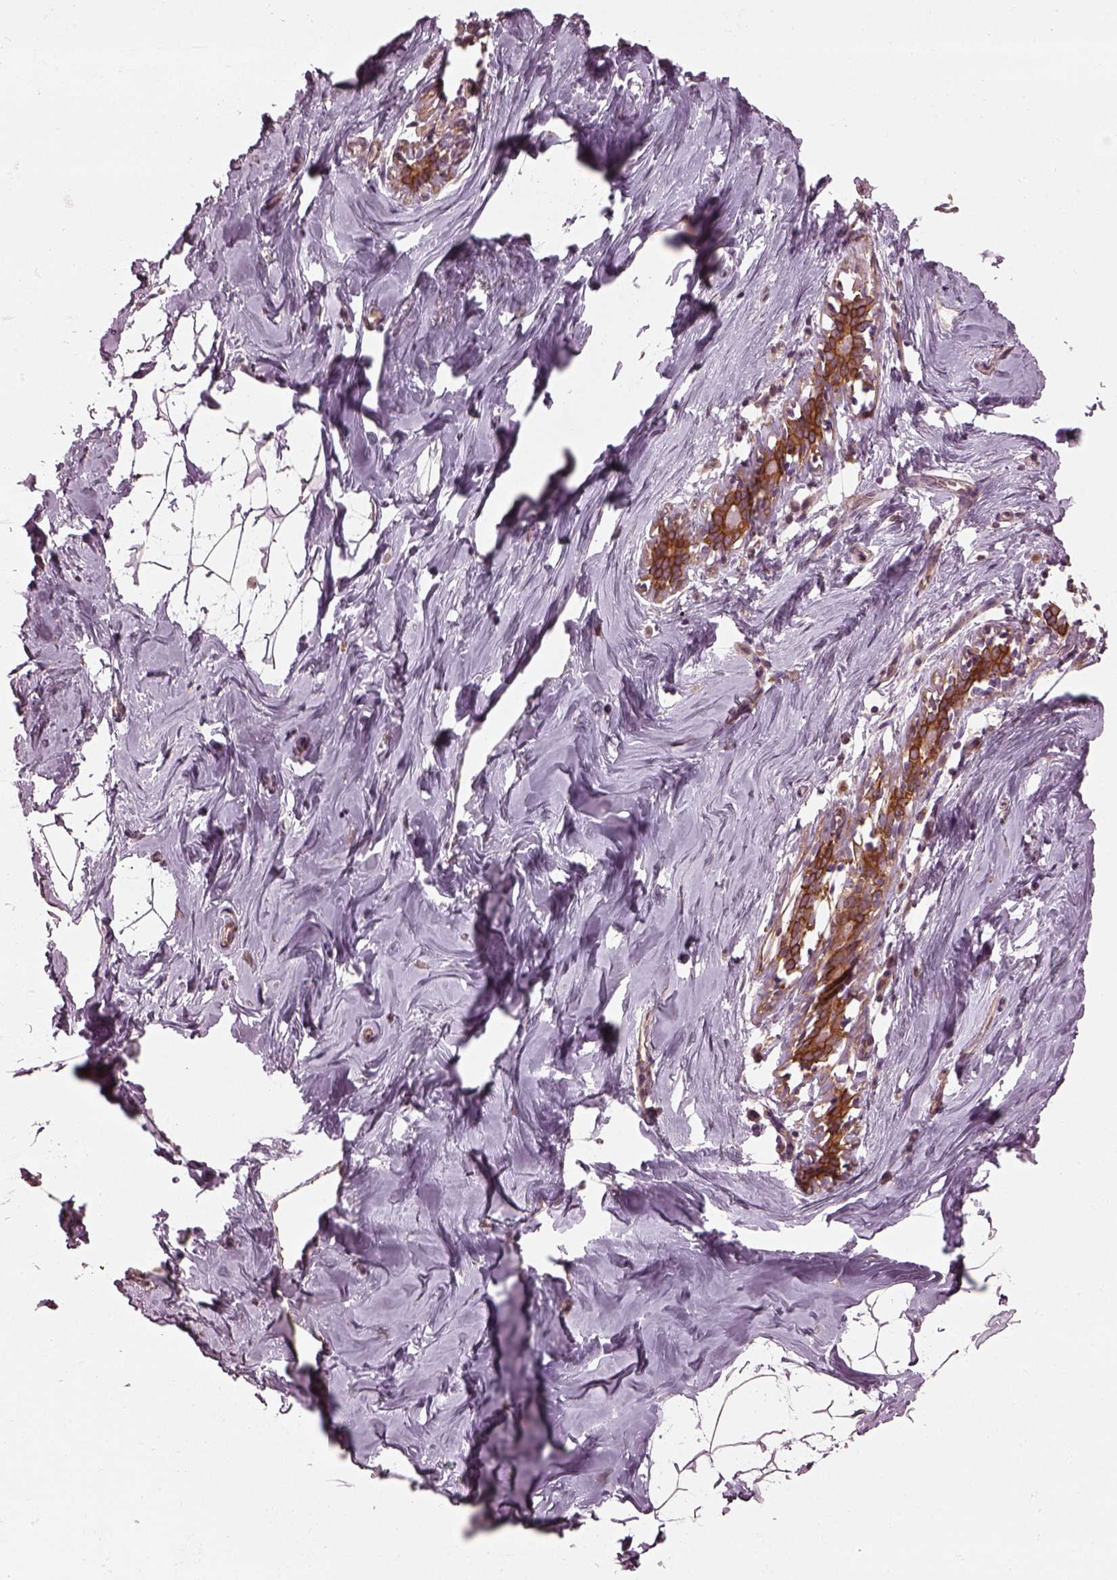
{"staining": {"intensity": "negative", "quantity": "none", "location": "none"}, "tissue": "breast", "cell_type": "Adipocytes", "image_type": "normal", "snomed": [{"axis": "morphology", "description": "Normal tissue, NOS"}, {"axis": "topography", "description": "Breast"}], "caption": "This is a photomicrograph of immunohistochemistry (IHC) staining of benign breast, which shows no staining in adipocytes.", "gene": "RUFY3", "patient": {"sex": "female", "age": 32}}